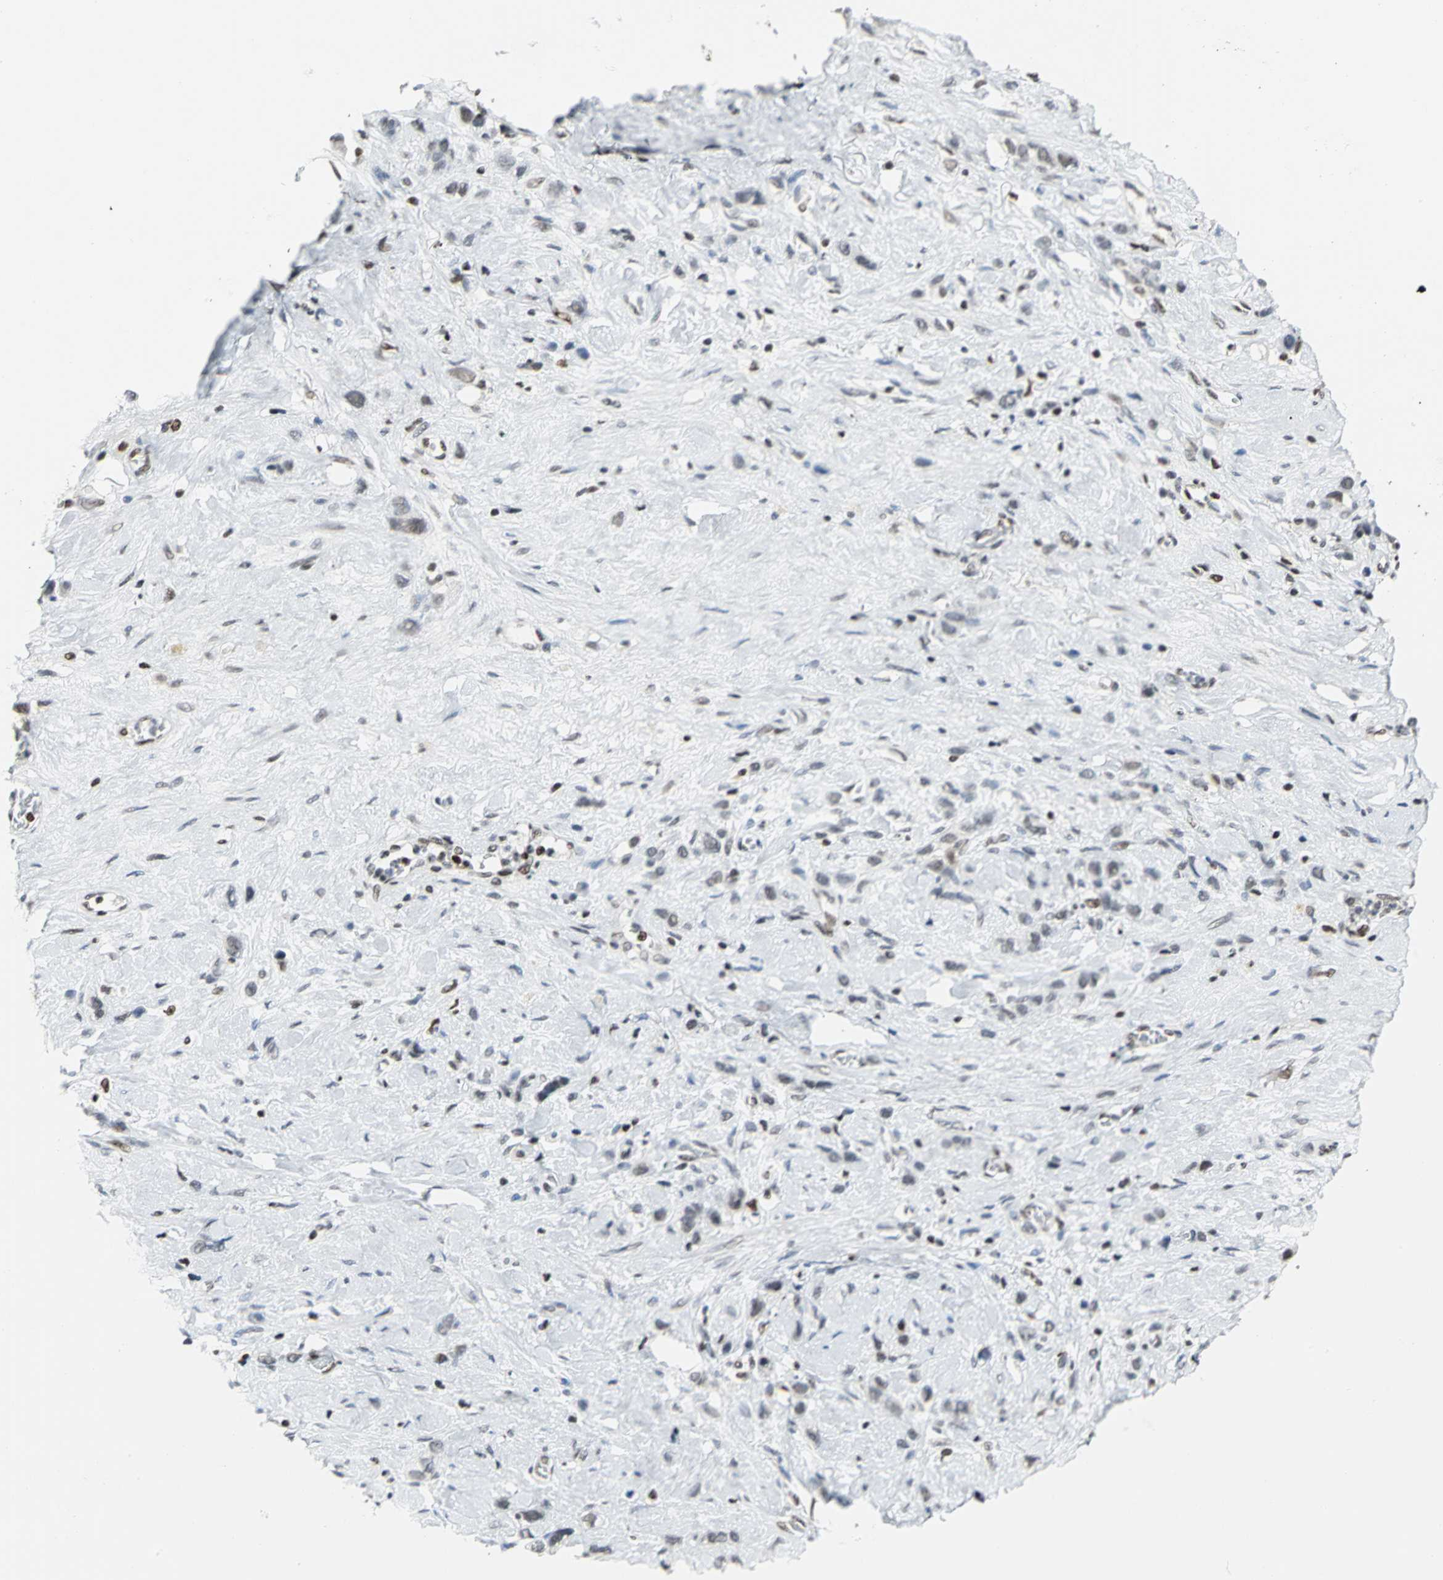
{"staining": {"intensity": "moderate", "quantity": "25%-75%", "location": "nuclear"}, "tissue": "stomach cancer", "cell_type": "Tumor cells", "image_type": "cancer", "snomed": [{"axis": "morphology", "description": "Normal tissue, NOS"}, {"axis": "morphology", "description": "Adenocarcinoma, NOS"}, {"axis": "morphology", "description": "Adenocarcinoma, High grade"}, {"axis": "topography", "description": "Stomach, upper"}, {"axis": "topography", "description": "Stomach"}], "caption": "Brown immunohistochemical staining in human stomach adenocarcinoma reveals moderate nuclear positivity in about 25%-75% of tumor cells.", "gene": "HNRNPD", "patient": {"sex": "female", "age": 65}}